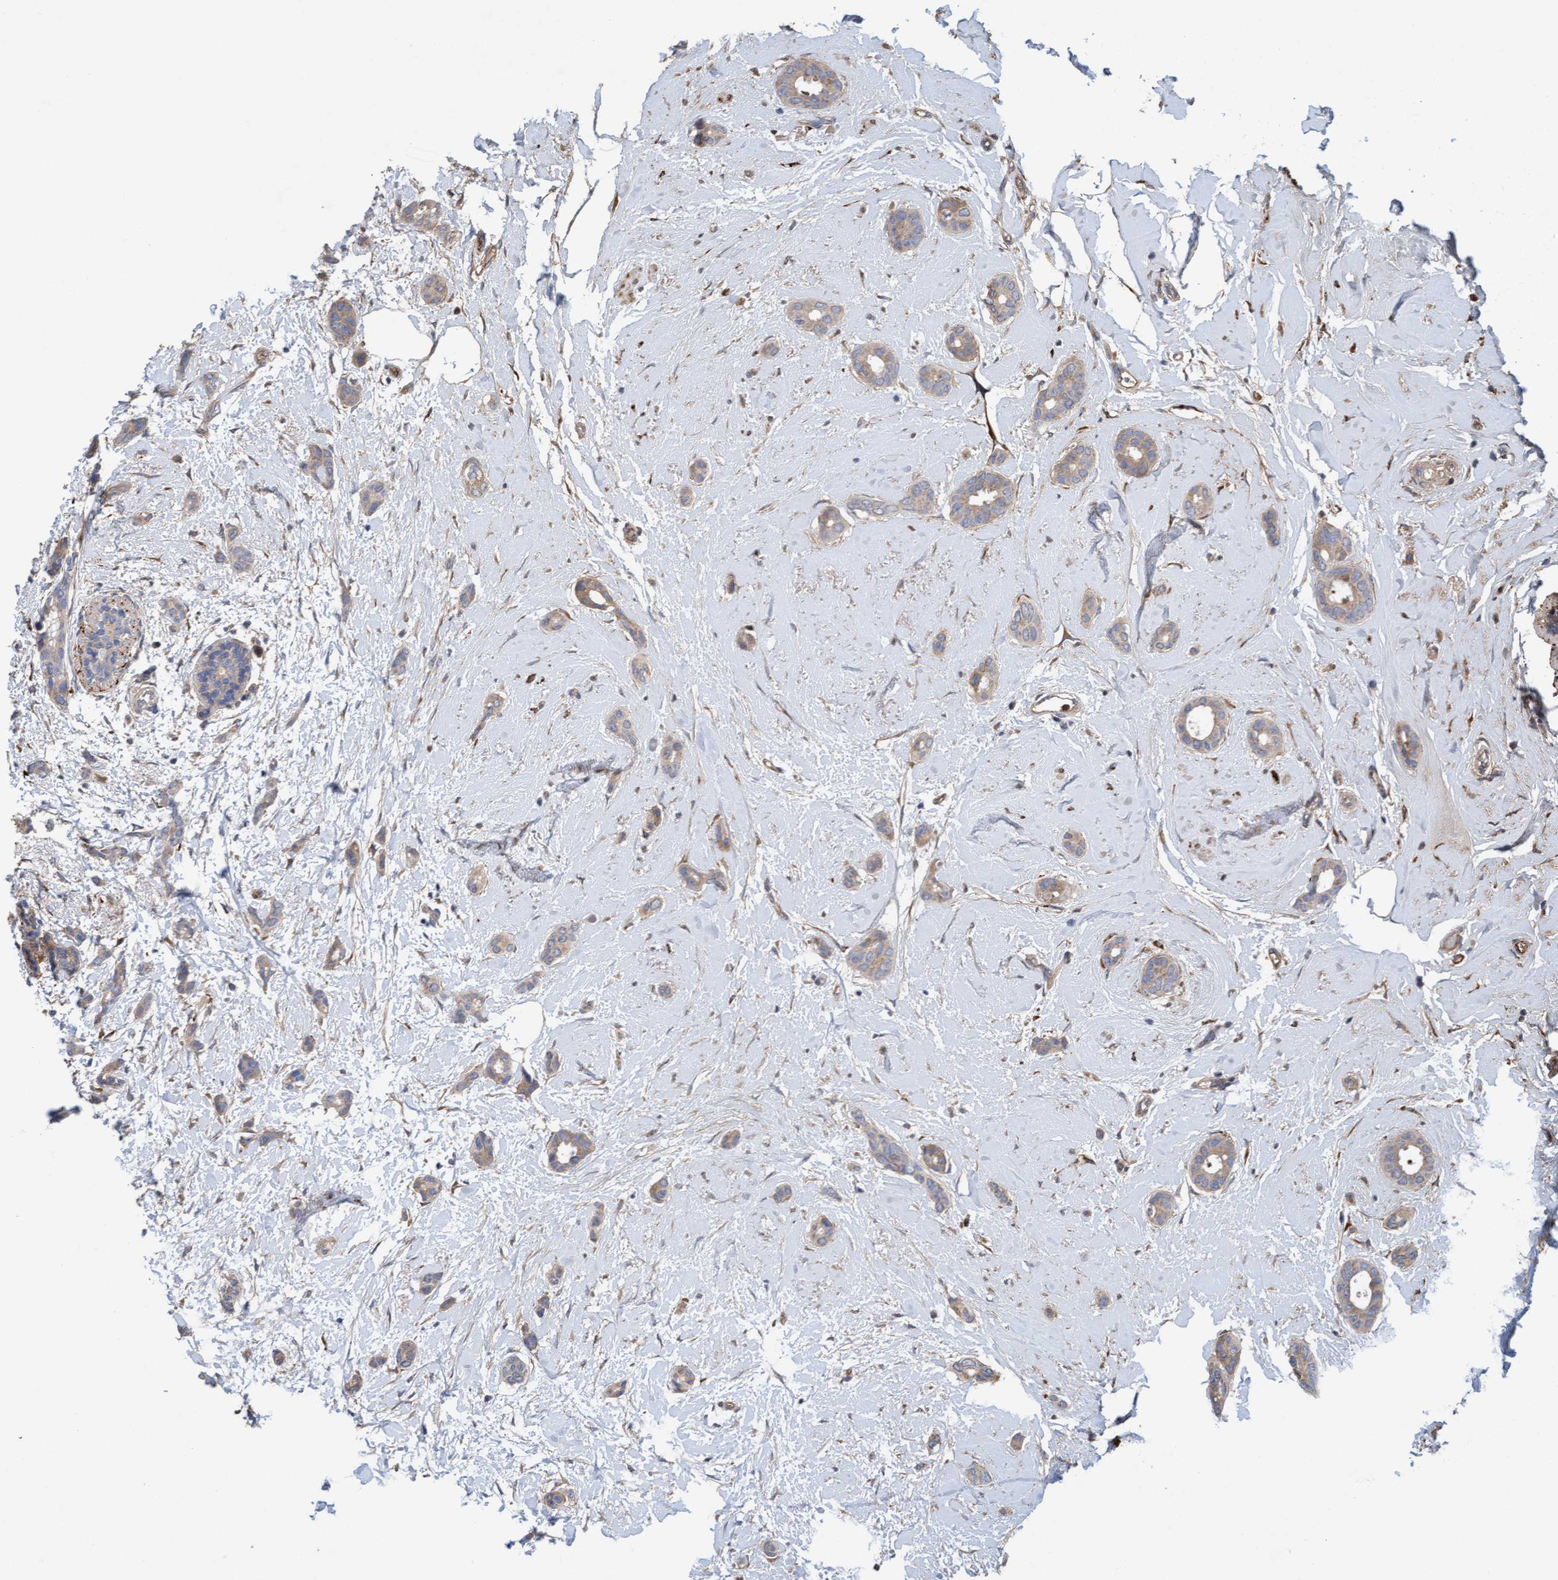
{"staining": {"intensity": "weak", "quantity": ">75%", "location": "cytoplasmic/membranous"}, "tissue": "breast cancer", "cell_type": "Tumor cells", "image_type": "cancer", "snomed": [{"axis": "morphology", "description": "Duct carcinoma"}, {"axis": "topography", "description": "Breast"}], "caption": "An immunohistochemistry (IHC) micrograph of neoplastic tissue is shown. Protein staining in brown labels weak cytoplasmic/membranous positivity in breast cancer (intraductal carcinoma) within tumor cells. (Brightfield microscopy of DAB IHC at high magnification).", "gene": "DDHD2", "patient": {"sex": "female", "age": 55}}